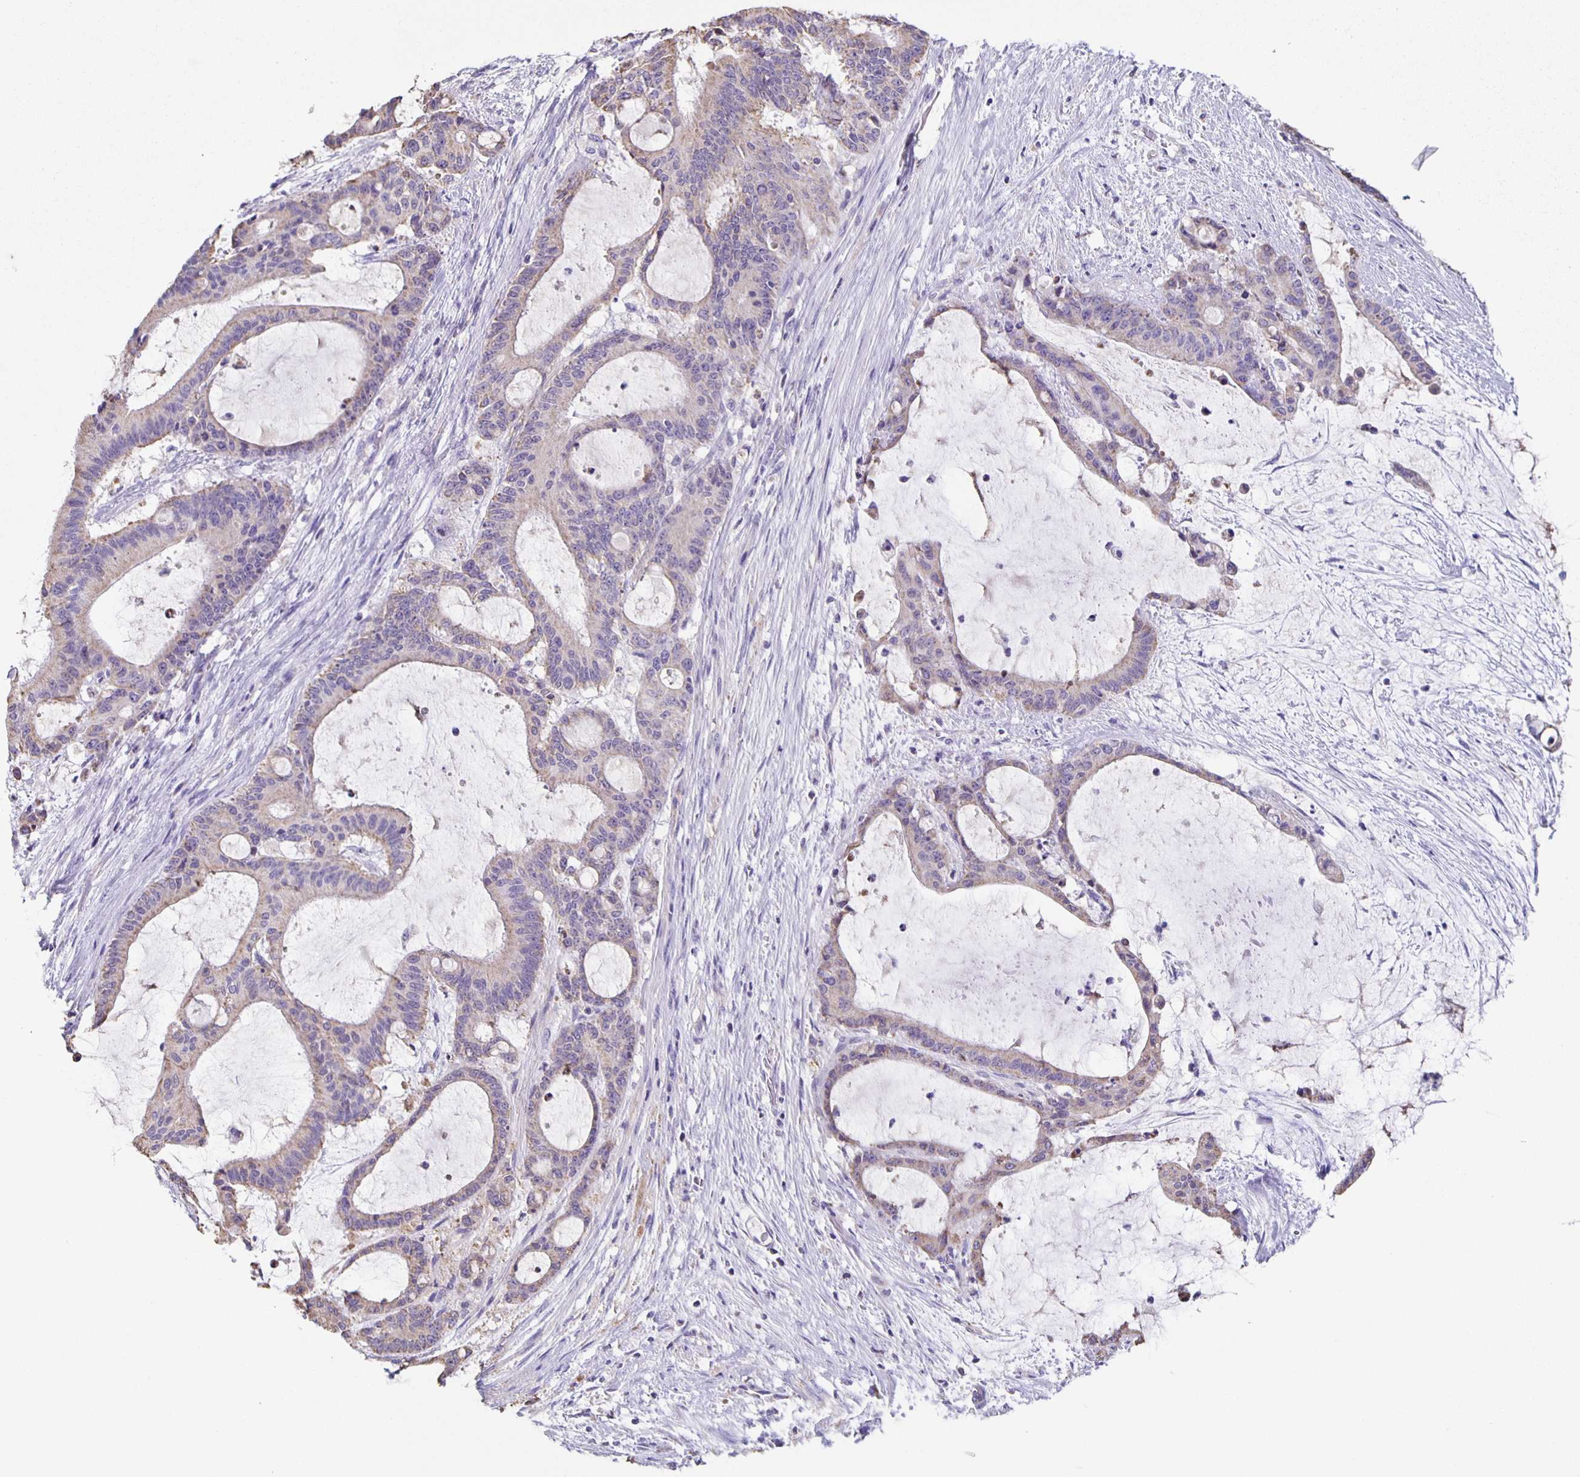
{"staining": {"intensity": "weak", "quantity": "<25%", "location": "cytoplasmic/membranous"}, "tissue": "liver cancer", "cell_type": "Tumor cells", "image_type": "cancer", "snomed": [{"axis": "morphology", "description": "Normal tissue, NOS"}, {"axis": "morphology", "description": "Cholangiocarcinoma"}, {"axis": "topography", "description": "Liver"}, {"axis": "topography", "description": "Peripheral nerve tissue"}], "caption": "Human liver cancer (cholangiocarcinoma) stained for a protein using immunohistochemistry shows no positivity in tumor cells.", "gene": "TPPP", "patient": {"sex": "female", "age": 73}}